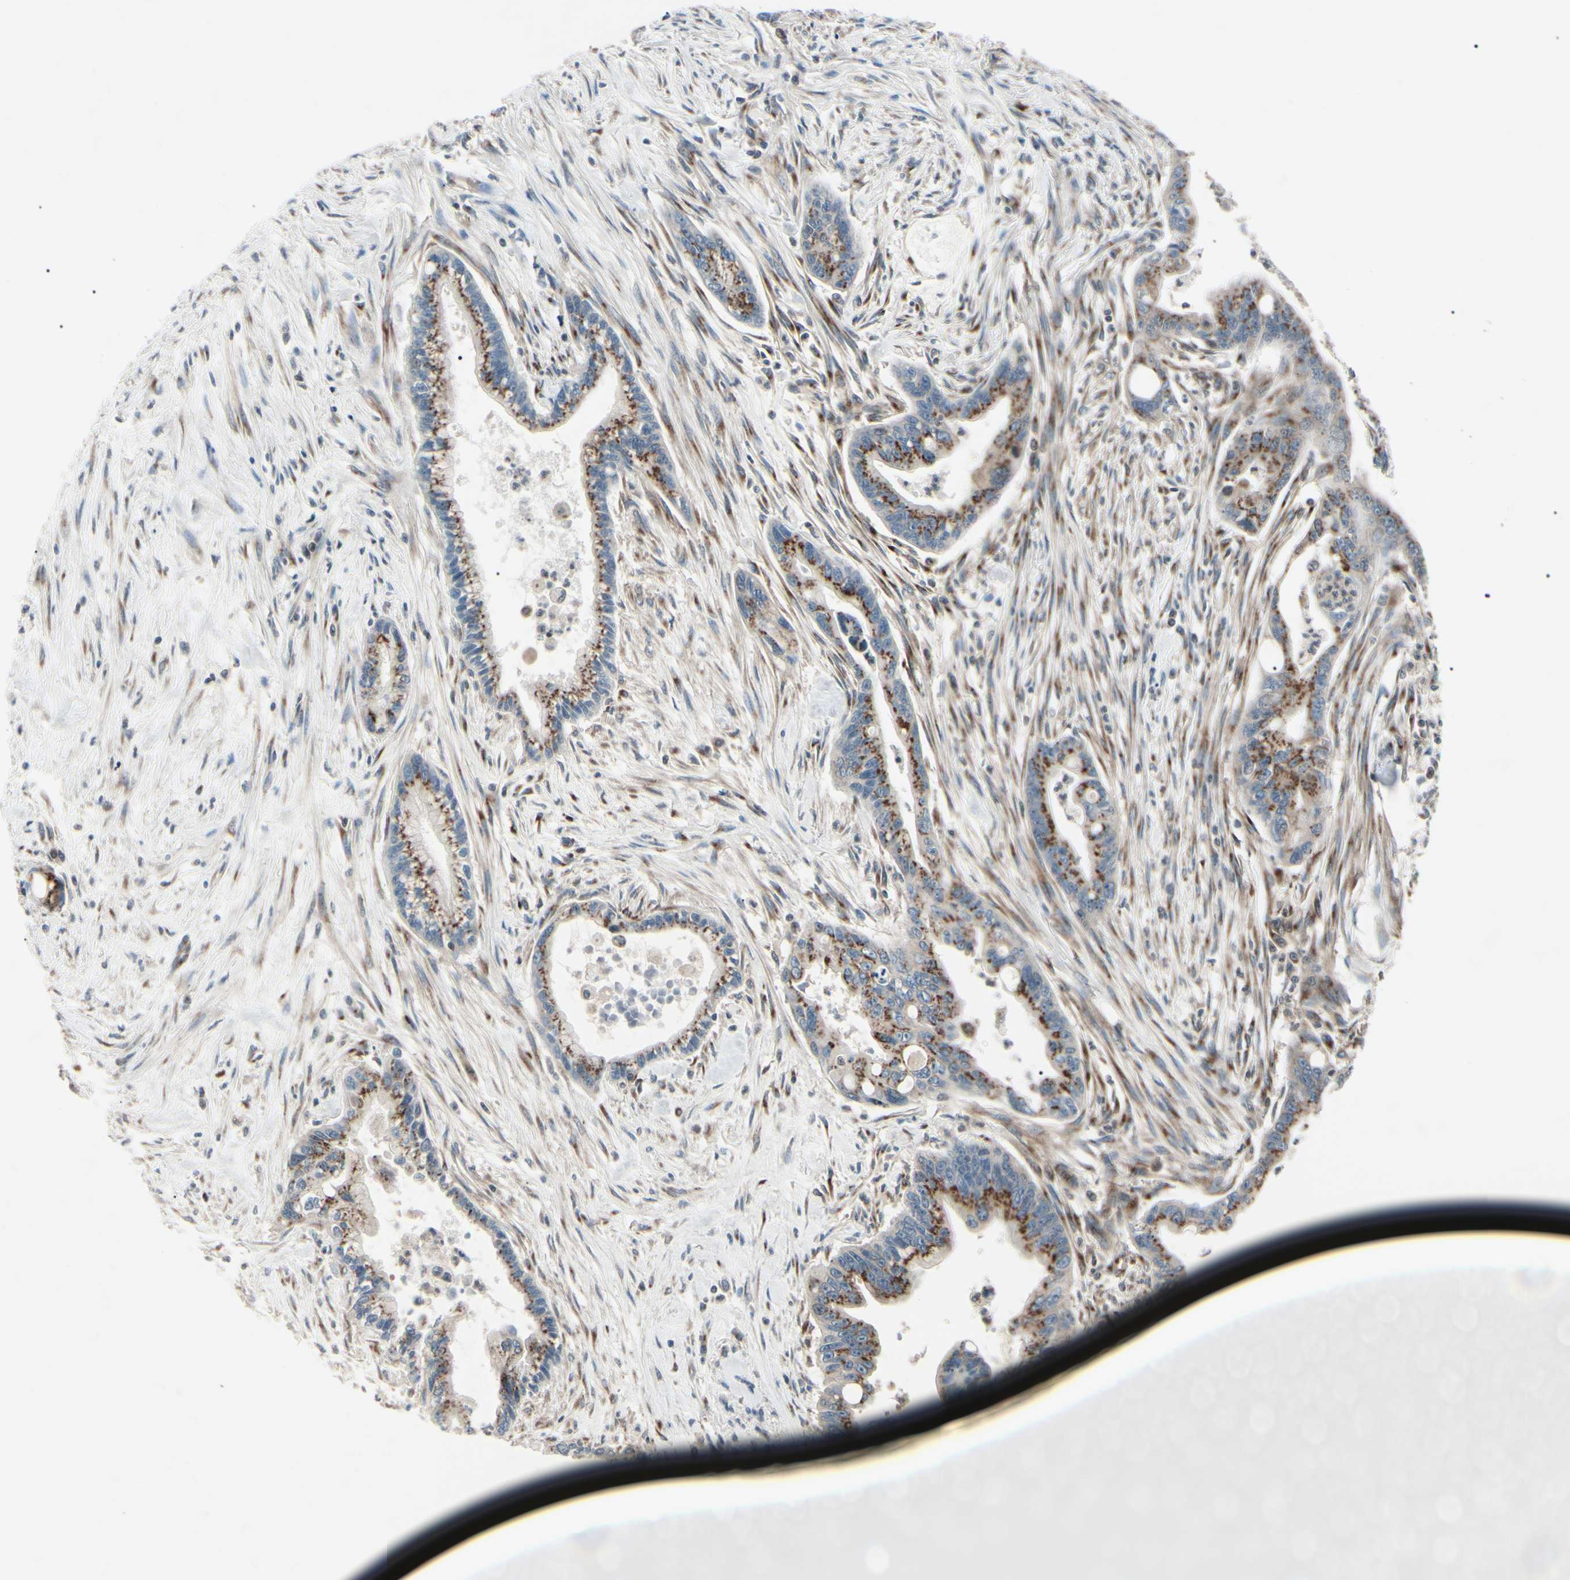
{"staining": {"intensity": "moderate", "quantity": "25%-75%", "location": "cytoplasmic/membranous"}, "tissue": "pancreatic cancer", "cell_type": "Tumor cells", "image_type": "cancer", "snomed": [{"axis": "morphology", "description": "Adenocarcinoma, NOS"}, {"axis": "topography", "description": "Pancreas"}], "caption": "Pancreatic cancer (adenocarcinoma) tissue shows moderate cytoplasmic/membranous expression in about 25%-75% of tumor cells, visualized by immunohistochemistry. The staining was performed using DAB, with brown indicating positive protein expression. Nuclei are stained blue with hematoxylin.", "gene": "MAPRE1", "patient": {"sex": "male", "age": 70}}